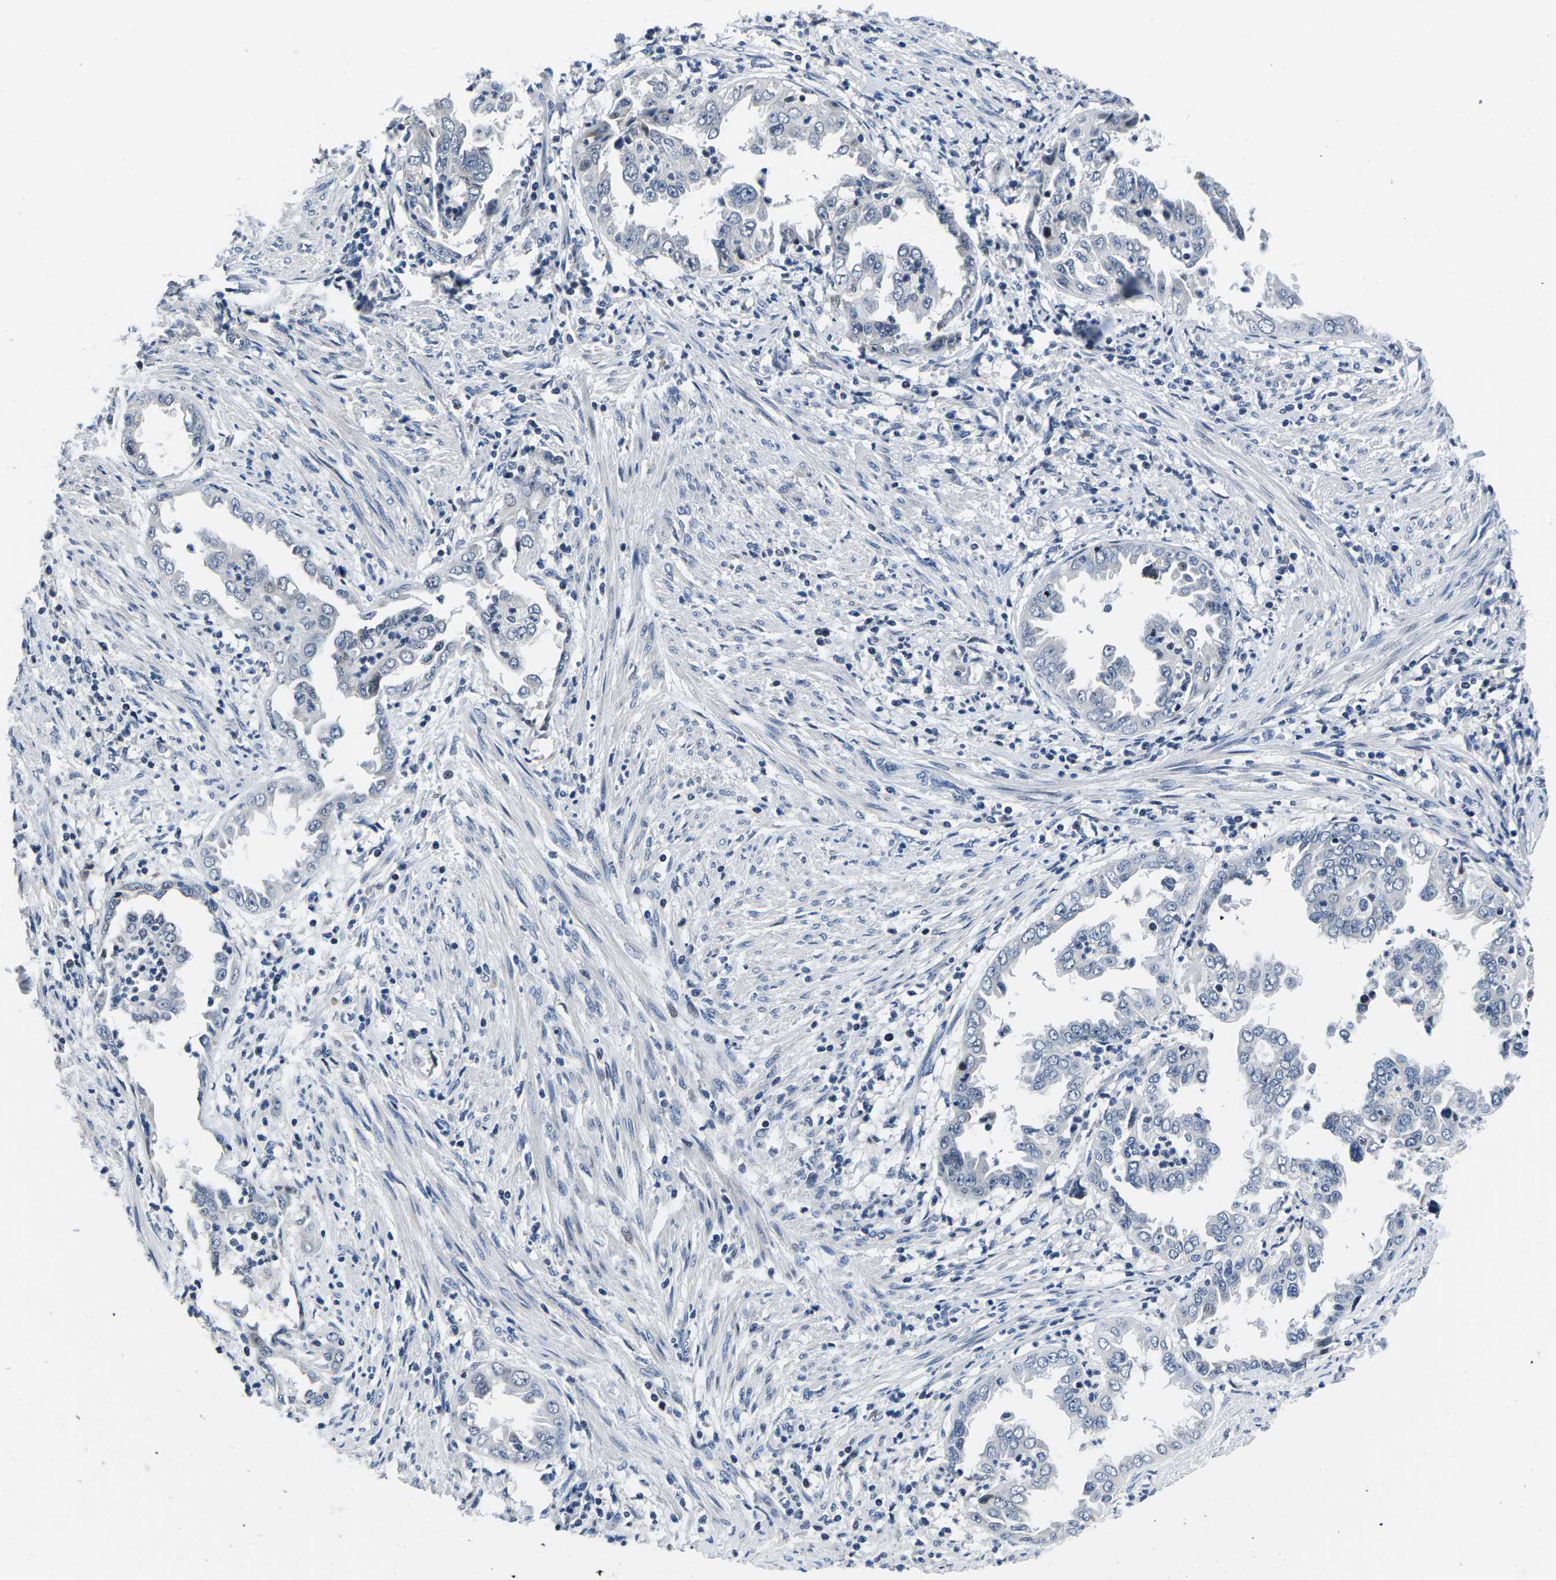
{"staining": {"intensity": "negative", "quantity": "none", "location": "none"}, "tissue": "endometrial cancer", "cell_type": "Tumor cells", "image_type": "cancer", "snomed": [{"axis": "morphology", "description": "Adenocarcinoma, NOS"}, {"axis": "topography", "description": "Endometrium"}], "caption": "This is an IHC photomicrograph of human adenocarcinoma (endometrial). There is no expression in tumor cells.", "gene": "CDC73", "patient": {"sex": "female", "age": 85}}